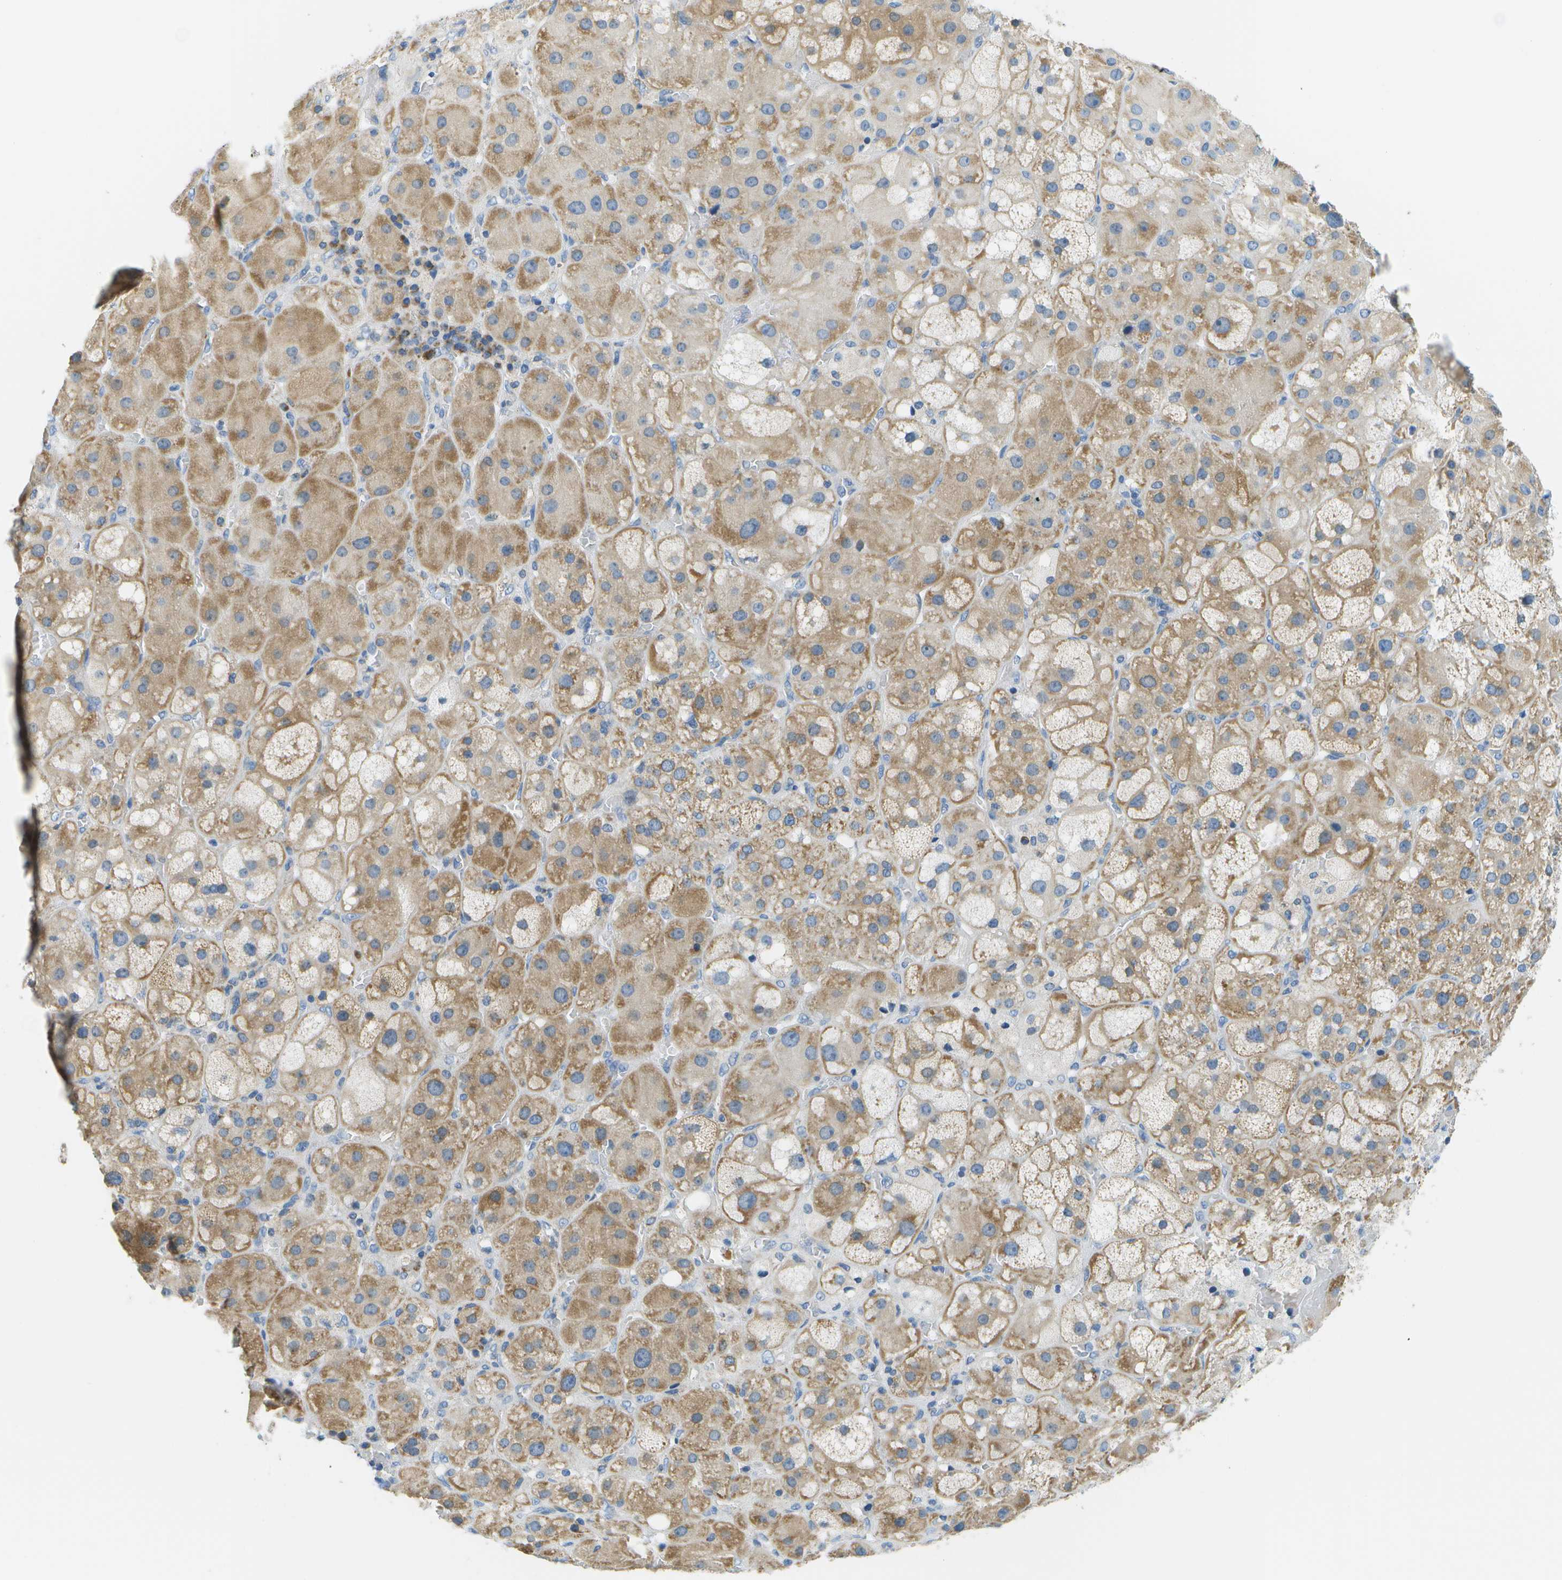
{"staining": {"intensity": "moderate", "quantity": ">75%", "location": "cytoplasmic/membranous"}, "tissue": "adrenal gland", "cell_type": "Glandular cells", "image_type": "normal", "snomed": [{"axis": "morphology", "description": "Normal tissue, NOS"}, {"axis": "topography", "description": "Adrenal gland"}], "caption": "Brown immunohistochemical staining in normal human adrenal gland displays moderate cytoplasmic/membranous positivity in approximately >75% of glandular cells.", "gene": "PTGIS", "patient": {"sex": "female", "age": 47}}